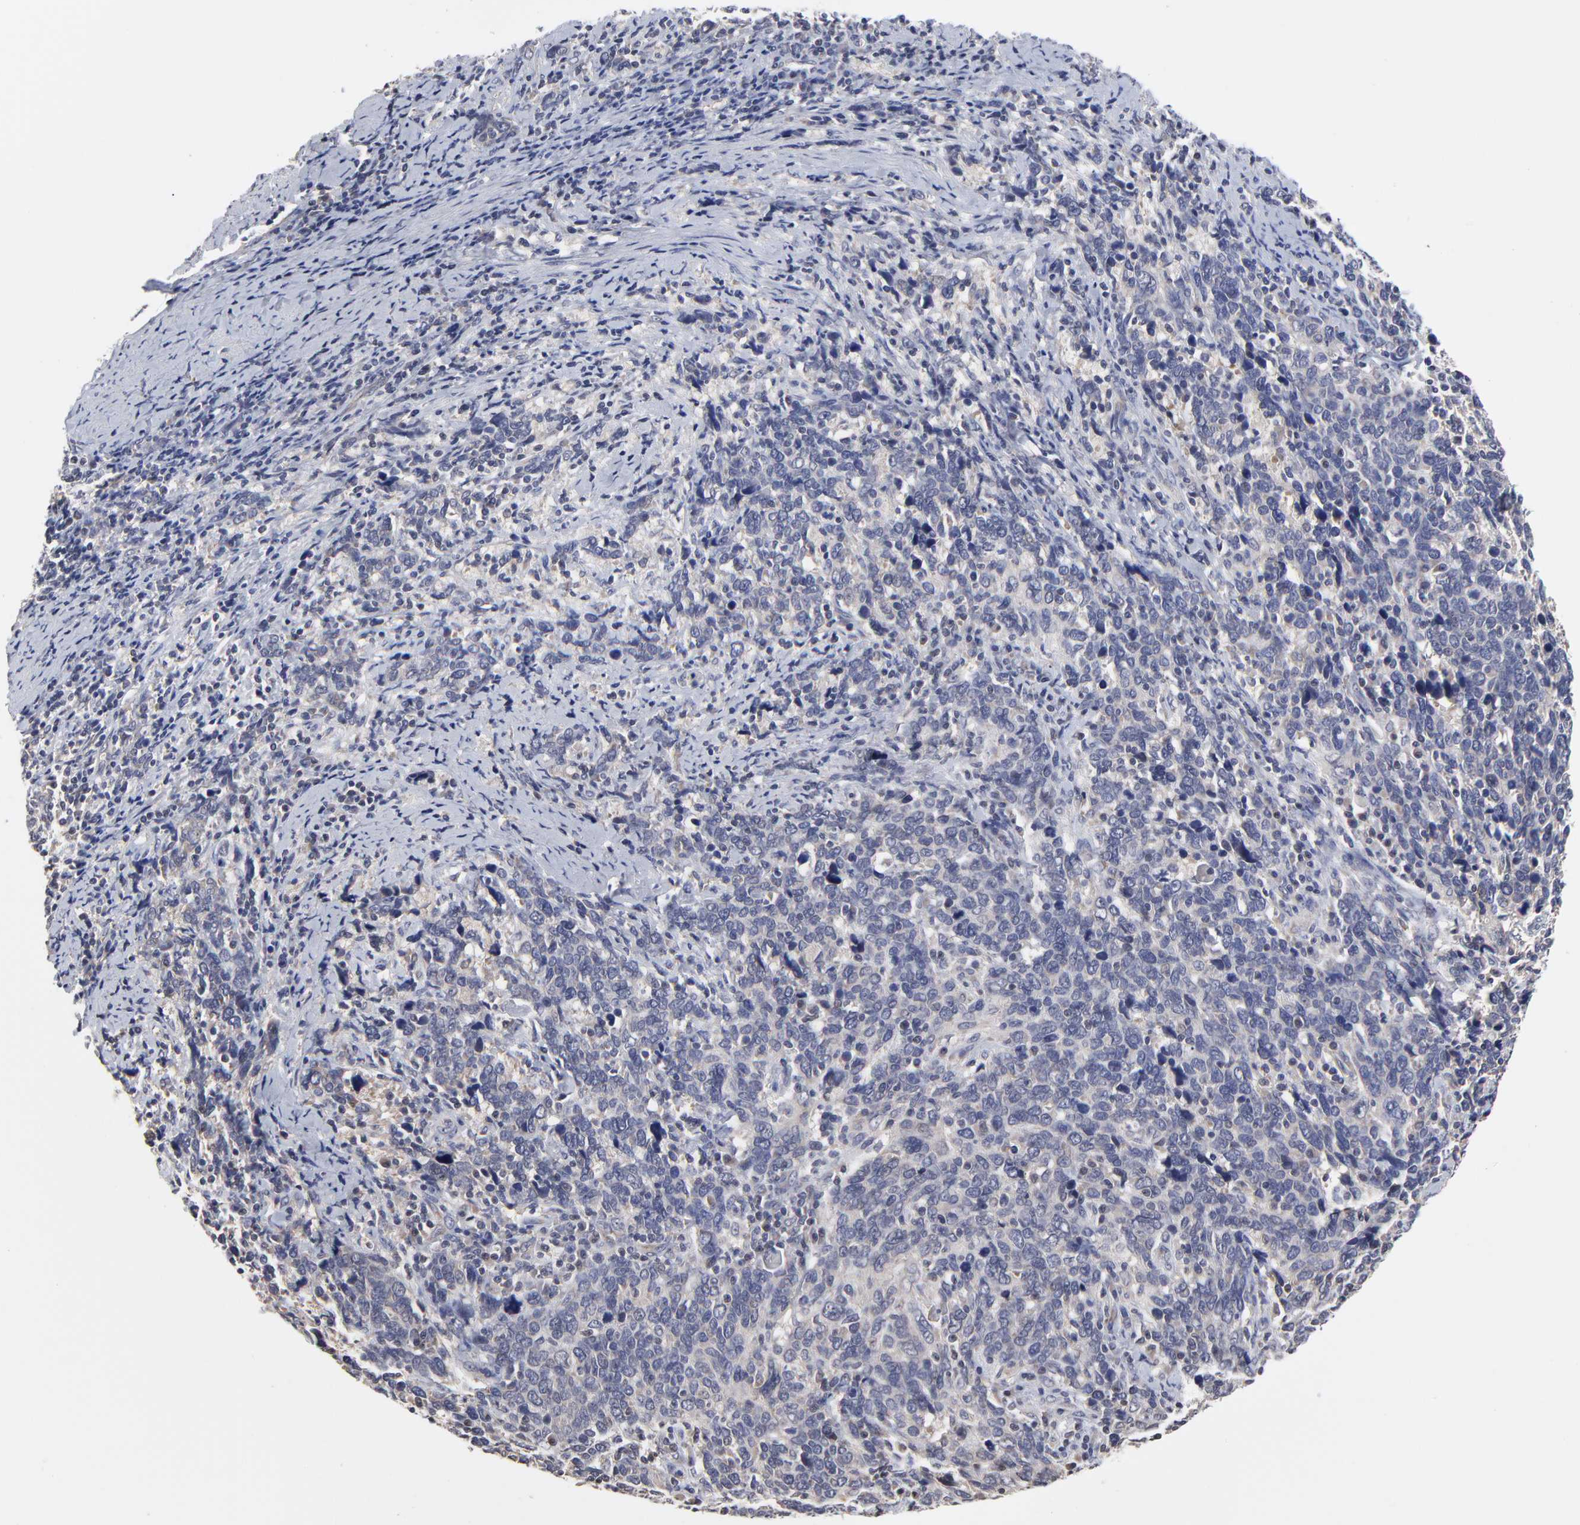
{"staining": {"intensity": "weak", "quantity": "<25%", "location": "cytoplasmic/membranous"}, "tissue": "cervical cancer", "cell_type": "Tumor cells", "image_type": "cancer", "snomed": [{"axis": "morphology", "description": "Squamous cell carcinoma, NOS"}, {"axis": "topography", "description": "Cervix"}], "caption": "Protein analysis of squamous cell carcinoma (cervical) shows no significant expression in tumor cells.", "gene": "ZNF157", "patient": {"sex": "female", "age": 41}}